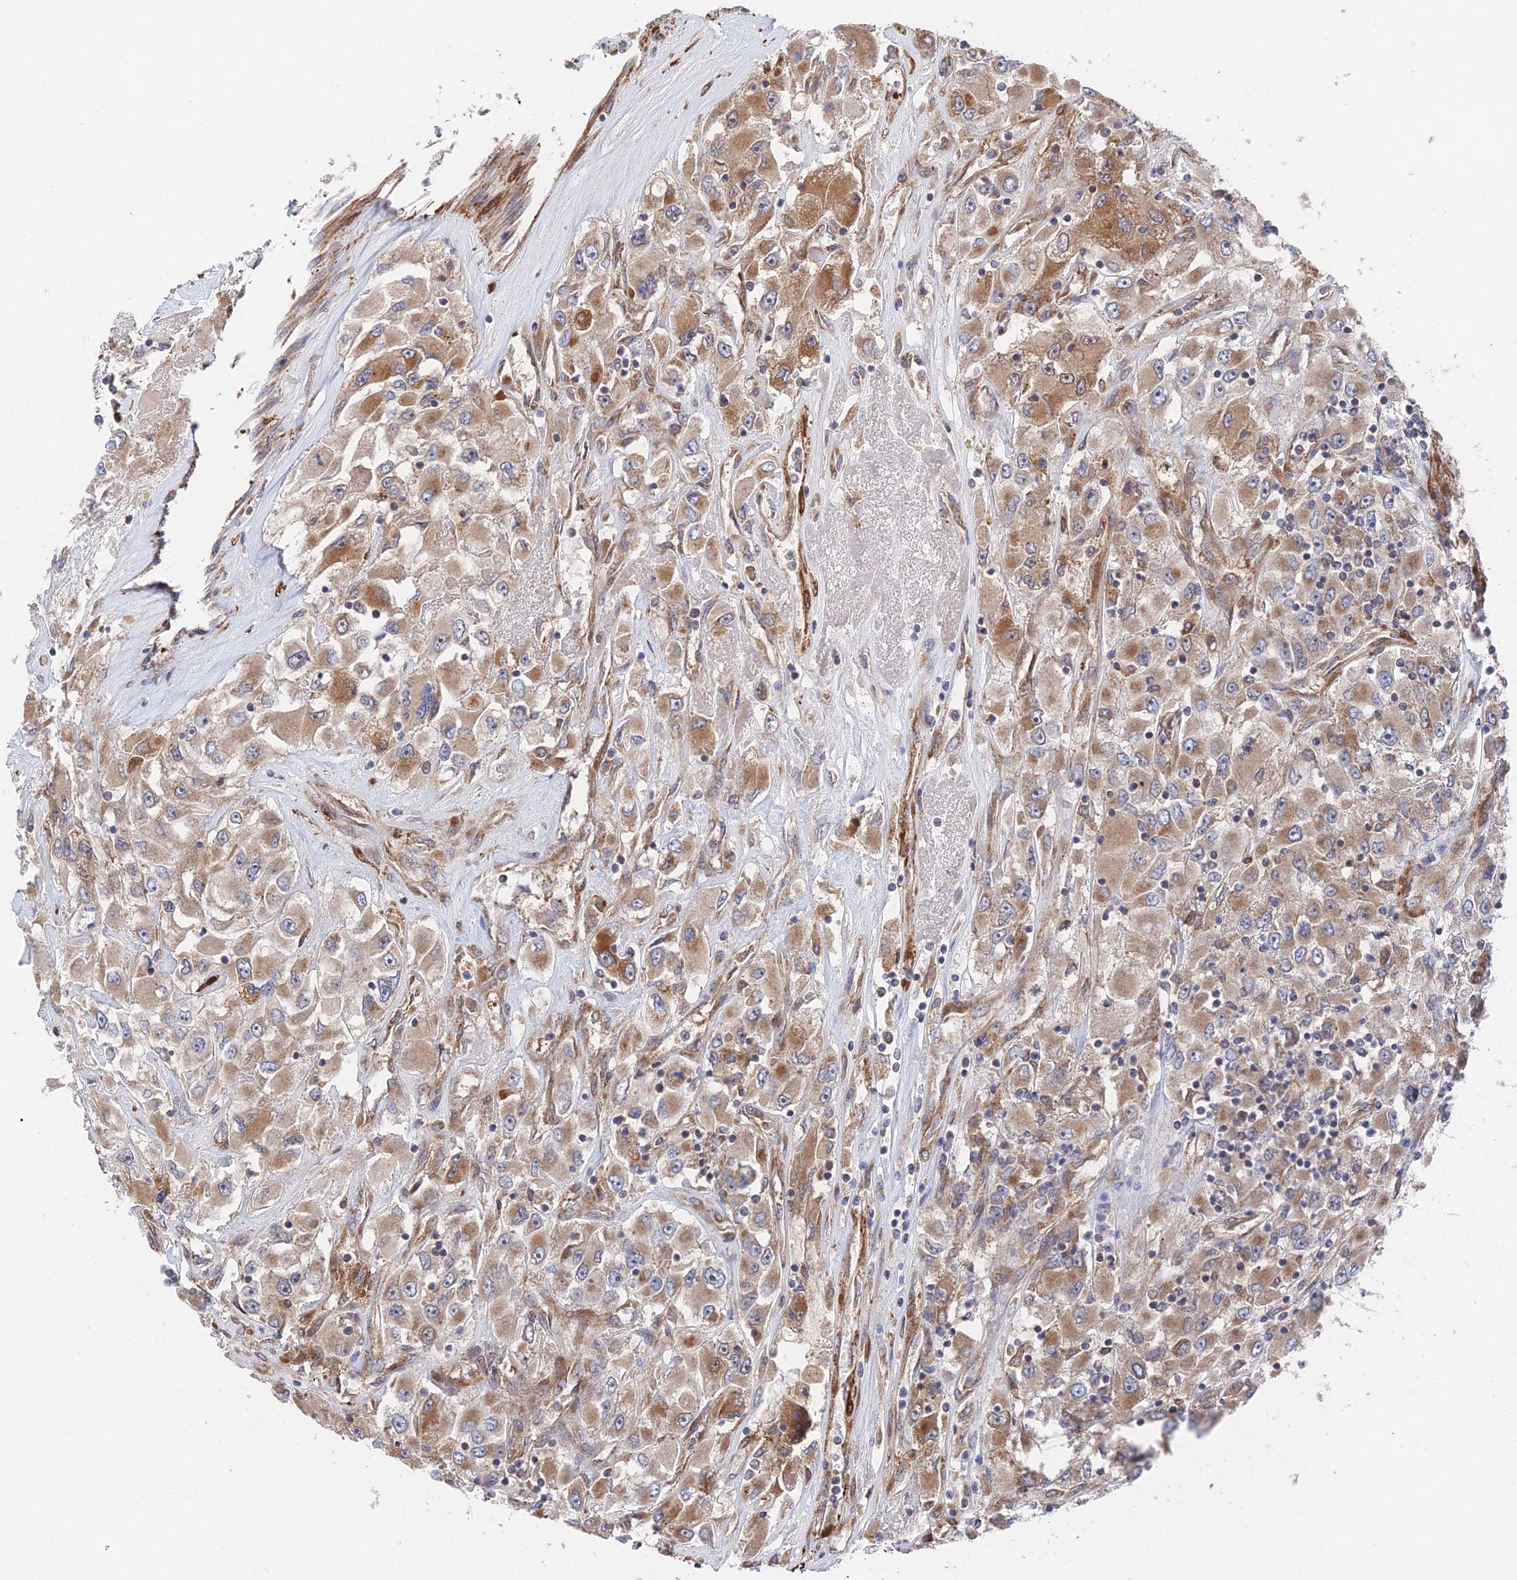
{"staining": {"intensity": "moderate", "quantity": ">75%", "location": "cytoplasmic/membranous"}, "tissue": "renal cancer", "cell_type": "Tumor cells", "image_type": "cancer", "snomed": [{"axis": "morphology", "description": "Adenocarcinoma, NOS"}, {"axis": "topography", "description": "Kidney"}], "caption": "Renal cancer (adenocarcinoma) stained for a protein reveals moderate cytoplasmic/membranous positivity in tumor cells.", "gene": "ZNF320", "patient": {"sex": "female", "age": 52}}